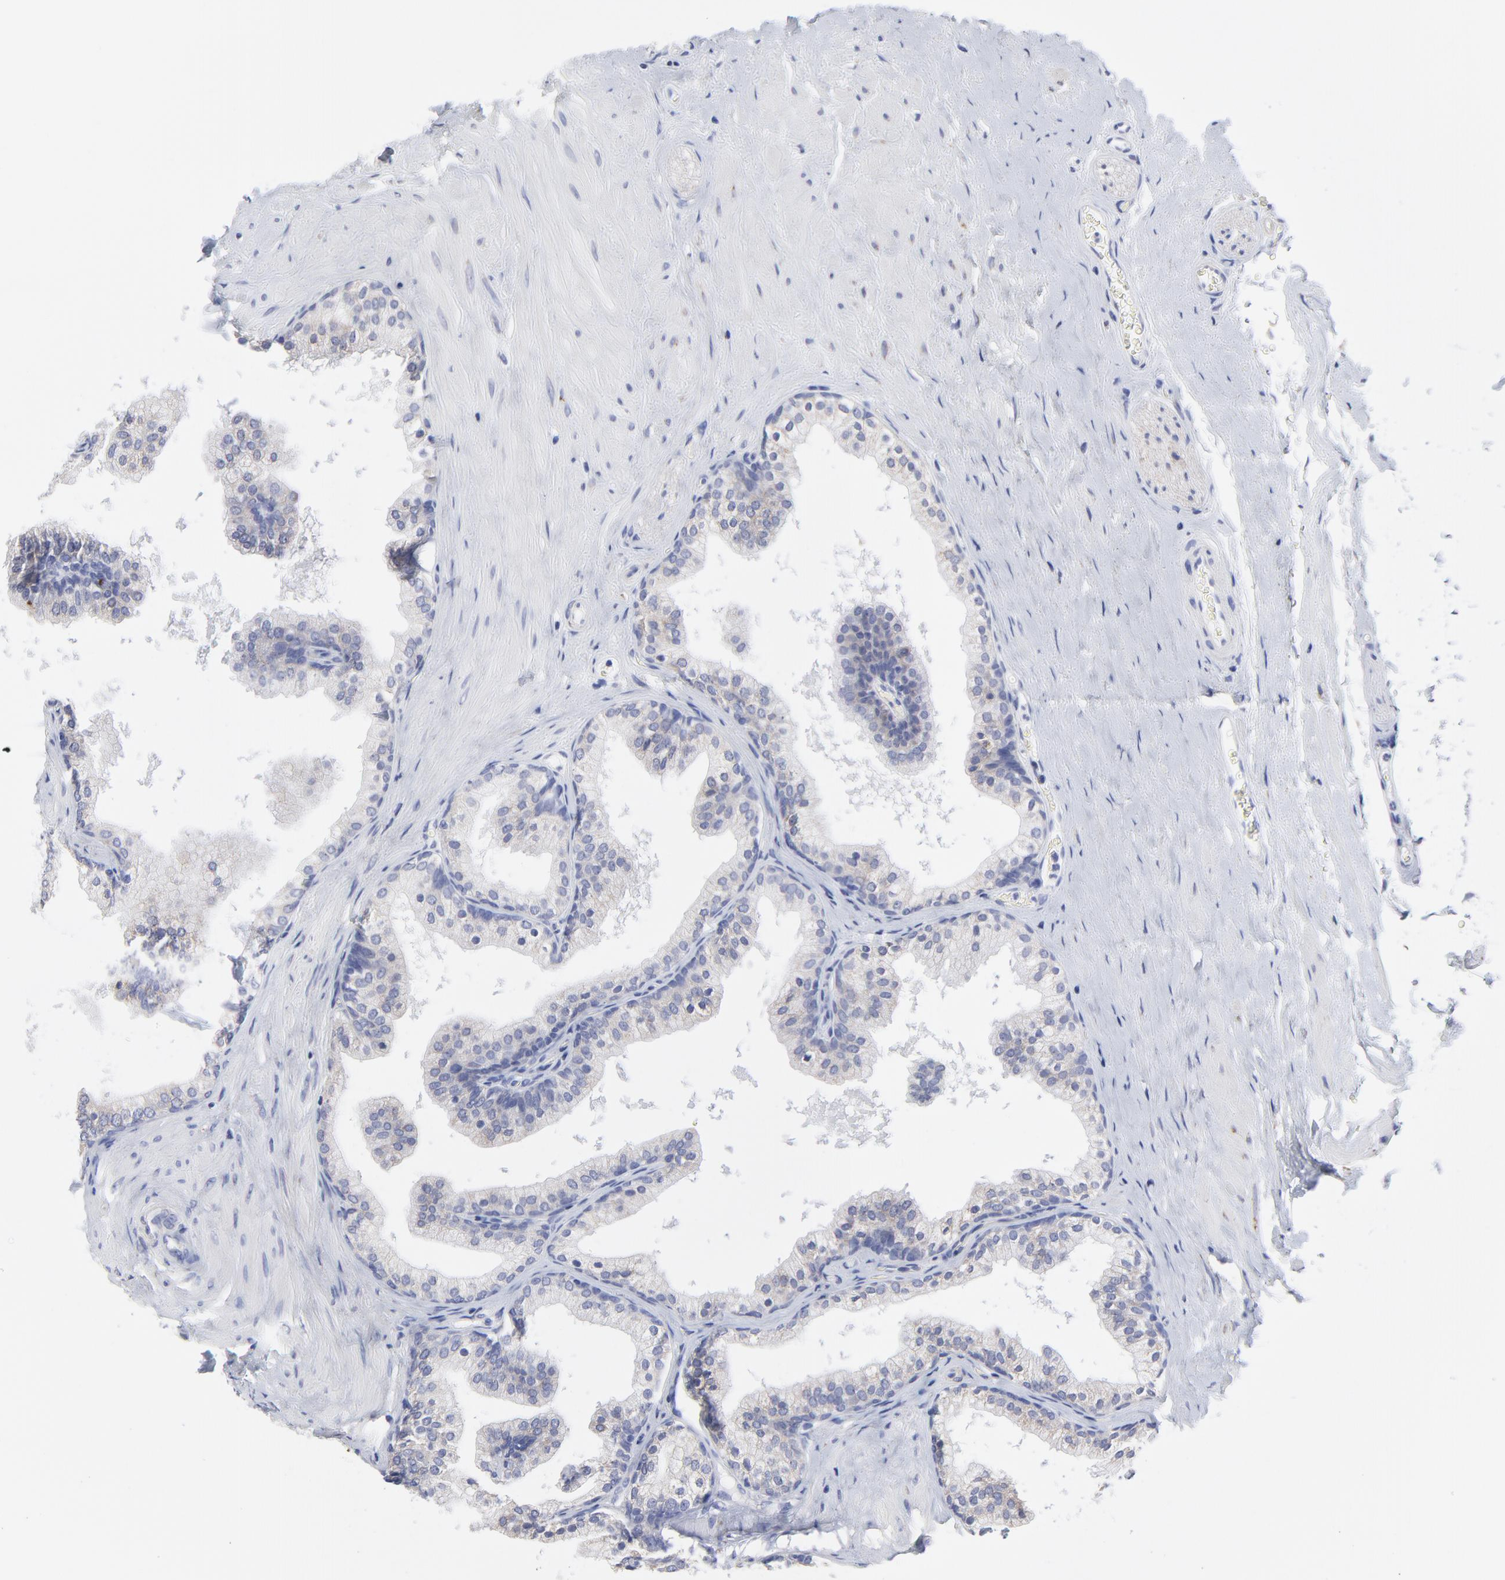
{"staining": {"intensity": "negative", "quantity": "none", "location": "none"}, "tissue": "prostate", "cell_type": "Glandular cells", "image_type": "normal", "snomed": [{"axis": "morphology", "description": "Normal tissue, NOS"}, {"axis": "topography", "description": "Prostate"}], "caption": "IHC histopathology image of benign prostate: prostate stained with DAB (3,3'-diaminobenzidine) exhibits no significant protein positivity in glandular cells.", "gene": "DUSP9", "patient": {"sex": "male", "age": 60}}